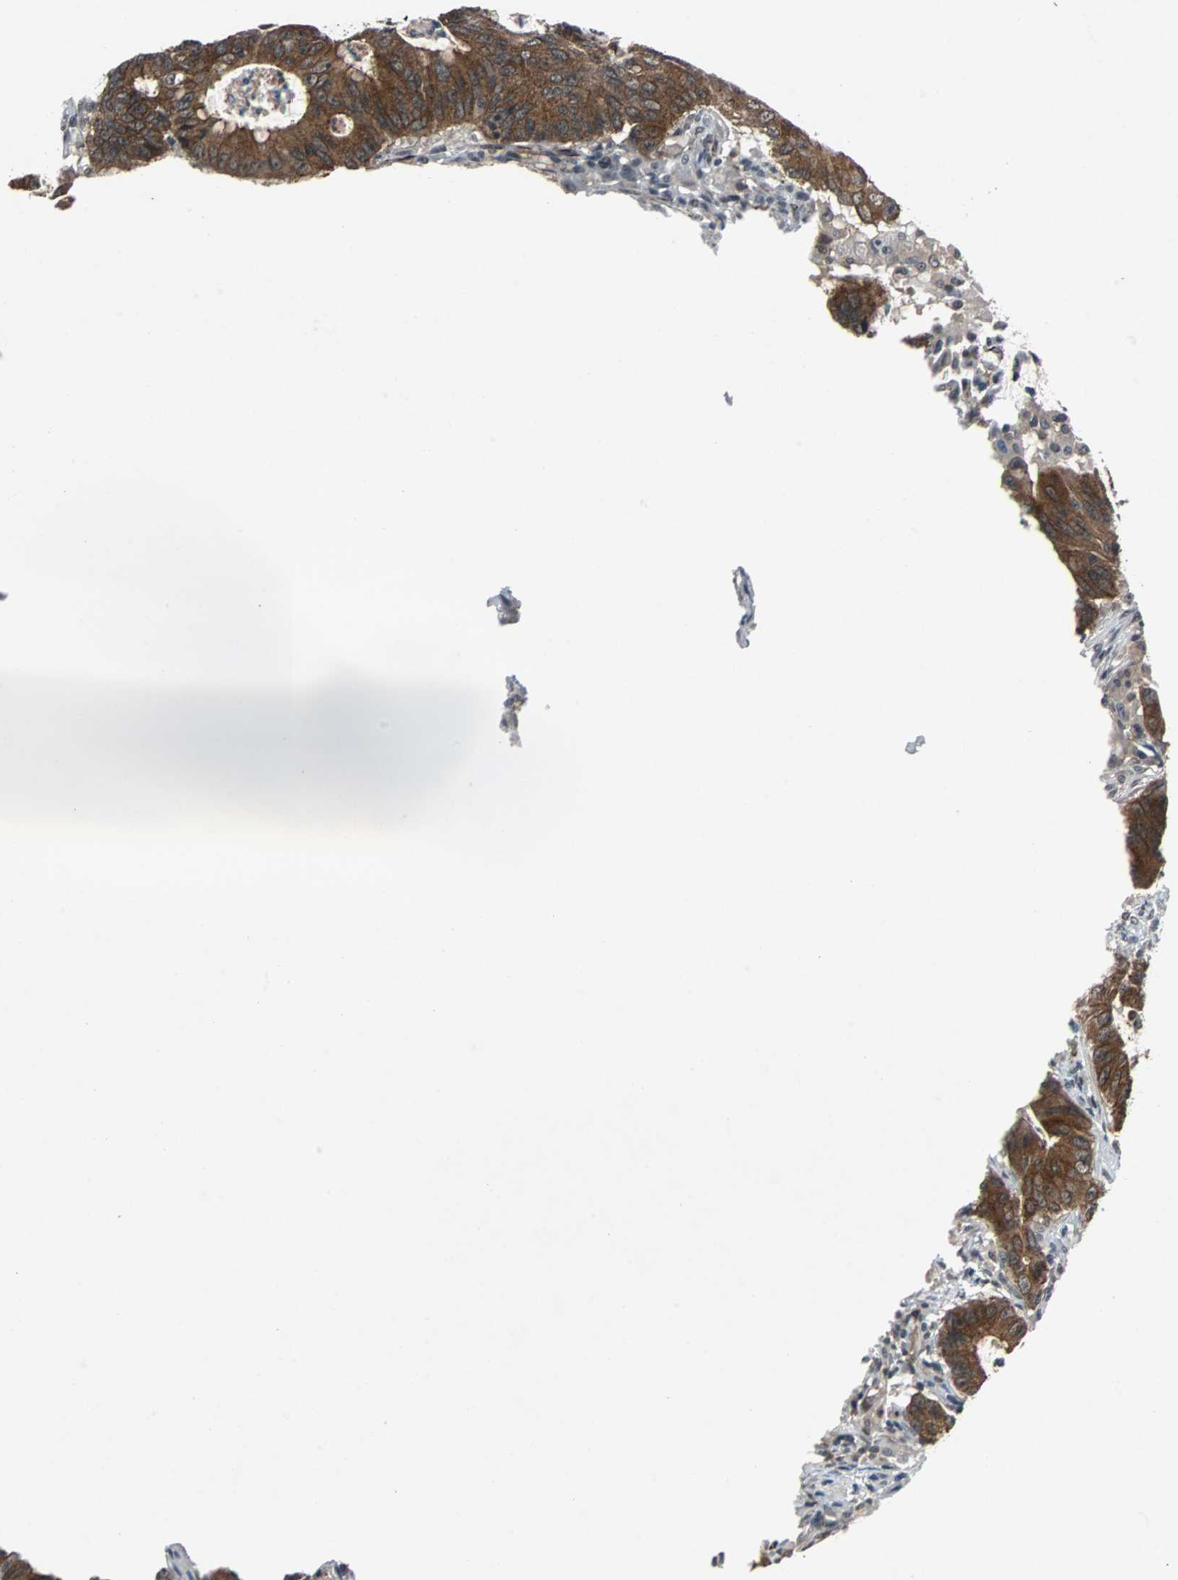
{"staining": {"intensity": "strong", "quantity": ">75%", "location": "cytoplasmic/membranous"}, "tissue": "colorectal cancer", "cell_type": "Tumor cells", "image_type": "cancer", "snomed": [{"axis": "morphology", "description": "Adenocarcinoma, NOS"}, {"axis": "topography", "description": "Colon"}], "caption": "IHC of colorectal cancer (adenocarcinoma) reveals high levels of strong cytoplasmic/membranous positivity in approximately >75% of tumor cells.", "gene": "LSR", "patient": {"sex": "male", "age": 45}}